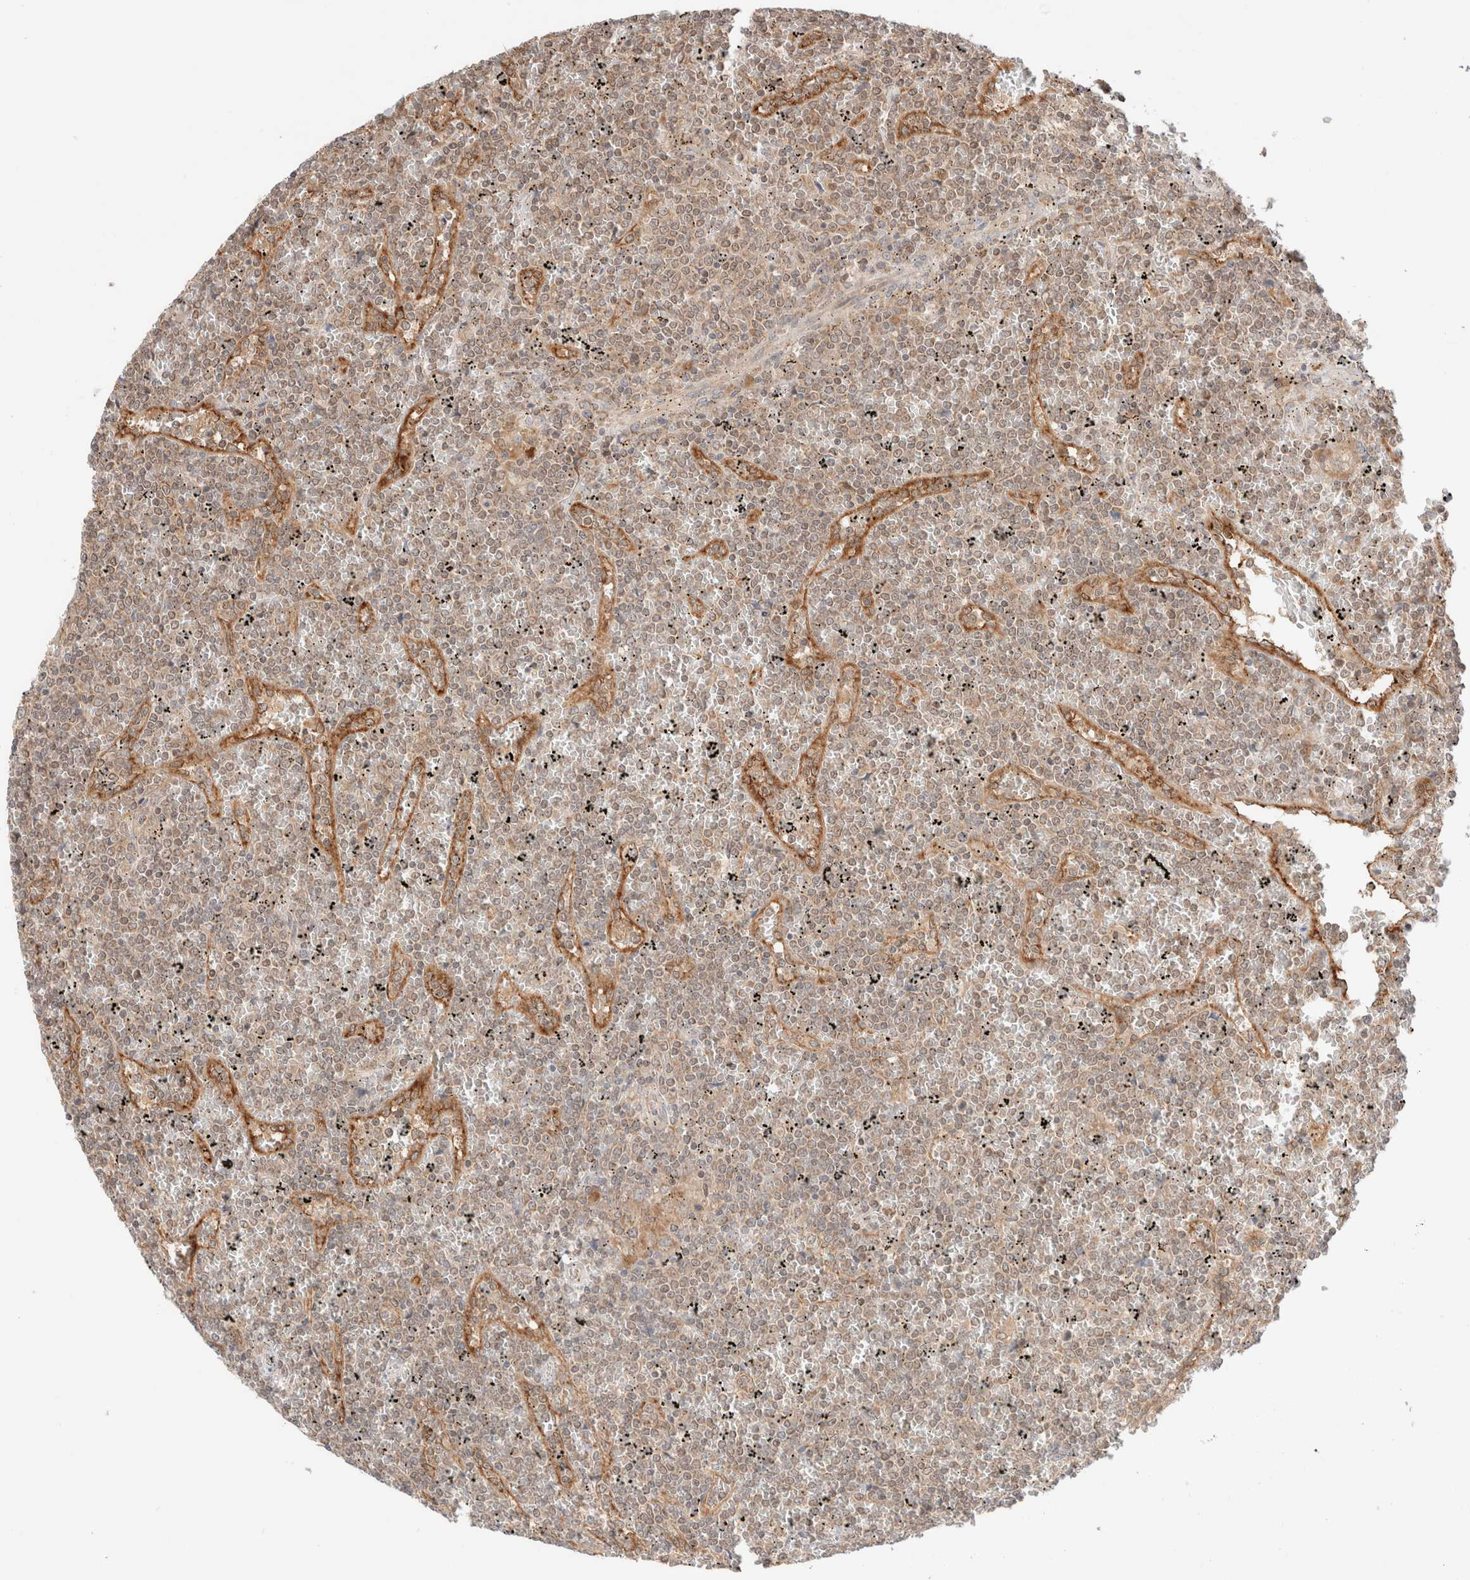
{"staining": {"intensity": "weak", "quantity": "<25%", "location": "cytoplasmic/membranous"}, "tissue": "lymphoma", "cell_type": "Tumor cells", "image_type": "cancer", "snomed": [{"axis": "morphology", "description": "Malignant lymphoma, non-Hodgkin's type, Low grade"}, {"axis": "topography", "description": "Spleen"}], "caption": "Immunohistochemistry (IHC) histopathology image of lymphoma stained for a protein (brown), which displays no staining in tumor cells.", "gene": "XKR4", "patient": {"sex": "female", "age": 19}}